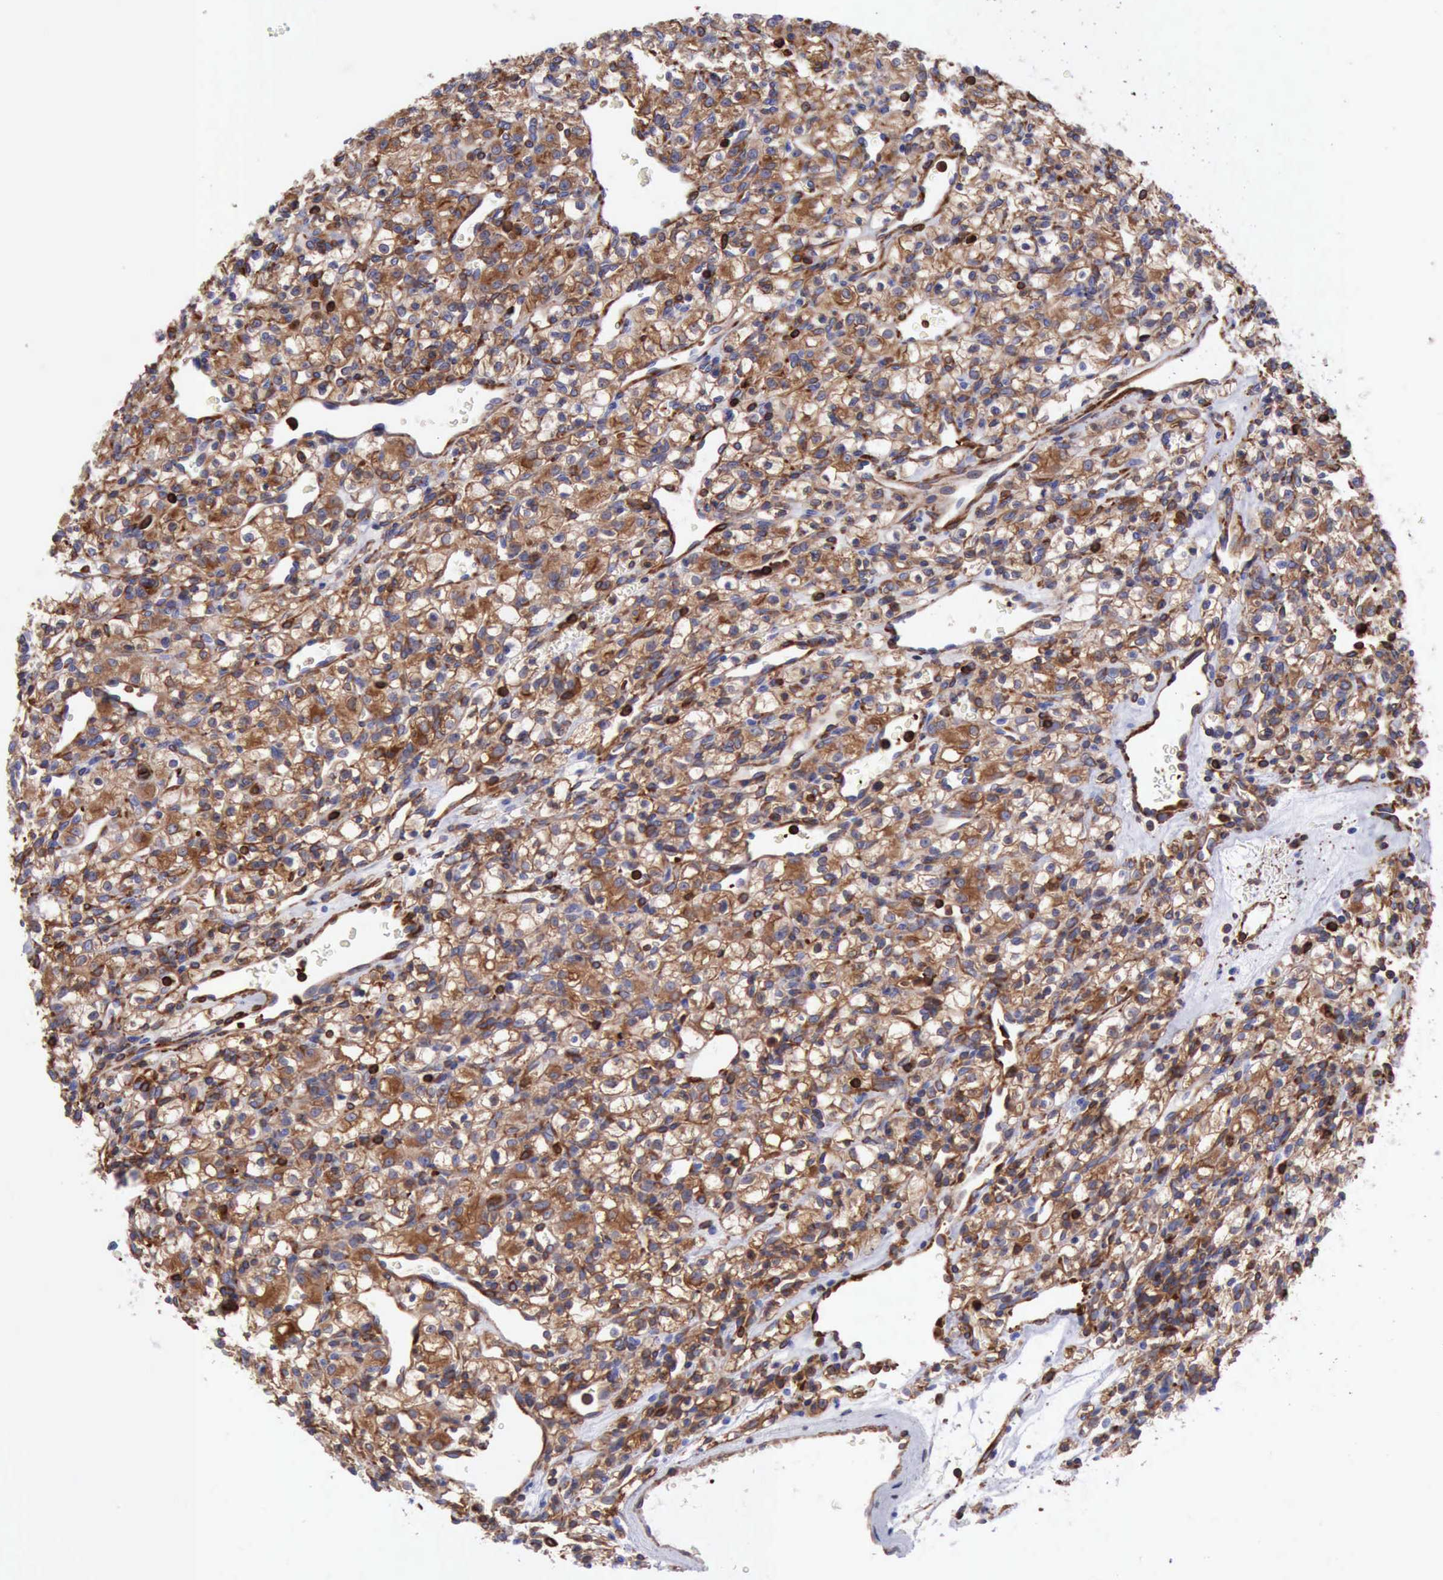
{"staining": {"intensity": "moderate", "quantity": "25%-75%", "location": "cytoplasmic/membranous"}, "tissue": "renal cancer", "cell_type": "Tumor cells", "image_type": "cancer", "snomed": [{"axis": "morphology", "description": "Adenocarcinoma, NOS"}, {"axis": "topography", "description": "Kidney"}], "caption": "Protein staining by IHC demonstrates moderate cytoplasmic/membranous staining in approximately 25%-75% of tumor cells in renal cancer (adenocarcinoma). Using DAB (3,3'-diaminobenzidine) (brown) and hematoxylin (blue) stains, captured at high magnification using brightfield microscopy.", "gene": "FLNA", "patient": {"sex": "female", "age": 62}}